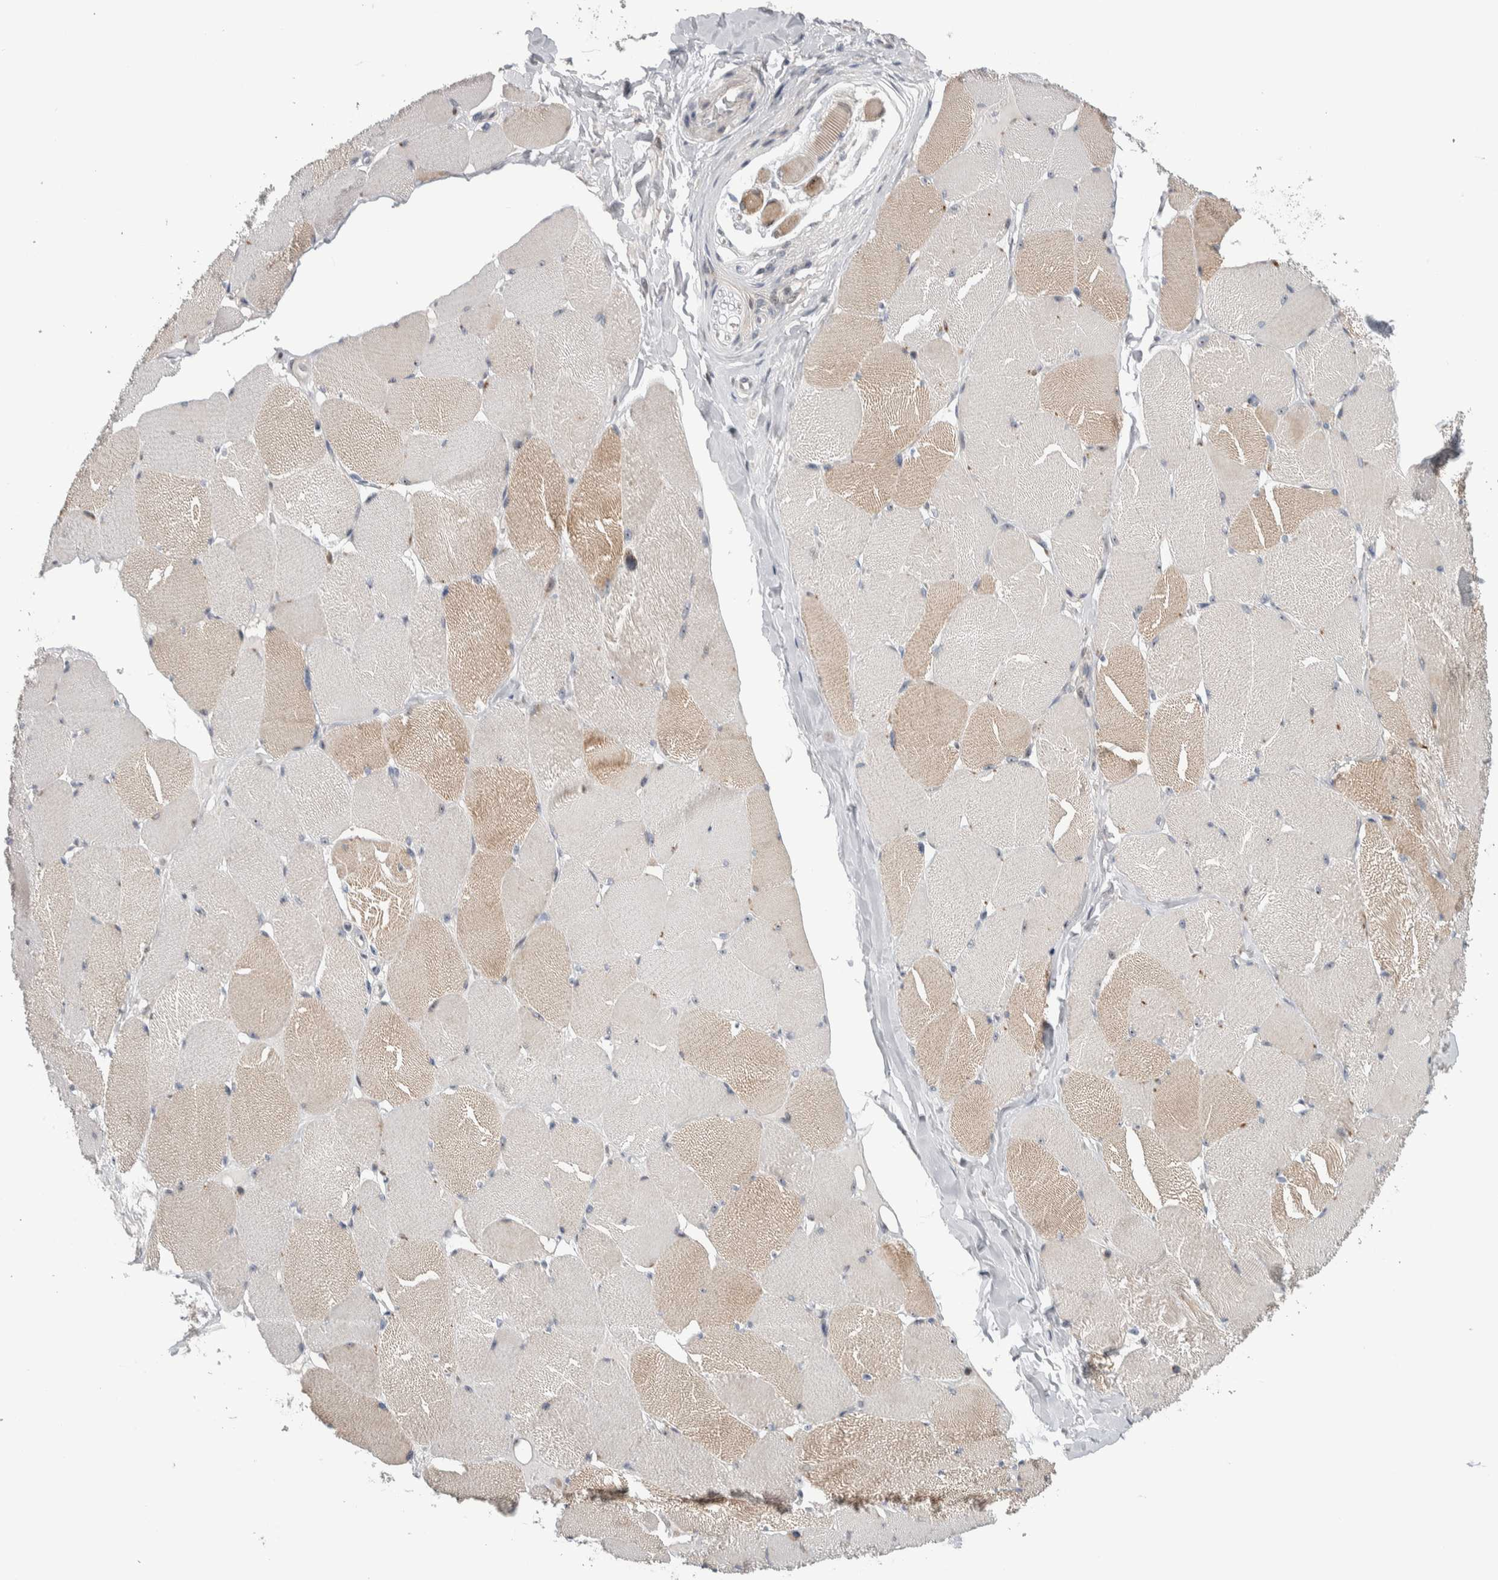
{"staining": {"intensity": "moderate", "quantity": "25%-75%", "location": "cytoplasmic/membranous"}, "tissue": "skeletal muscle", "cell_type": "Myocytes", "image_type": "normal", "snomed": [{"axis": "morphology", "description": "Normal tissue, NOS"}, {"axis": "topography", "description": "Skin"}, {"axis": "topography", "description": "Skeletal muscle"}], "caption": "Myocytes reveal moderate cytoplasmic/membranous expression in approximately 25%-75% of cells in benign skeletal muscle. Using DAB (brown) and hematoxylin (blue) stains, captured at high magnification using brightfield microscopy.", "gene": "PRRG4", "patient": {"sex": "male", "age": 83}}